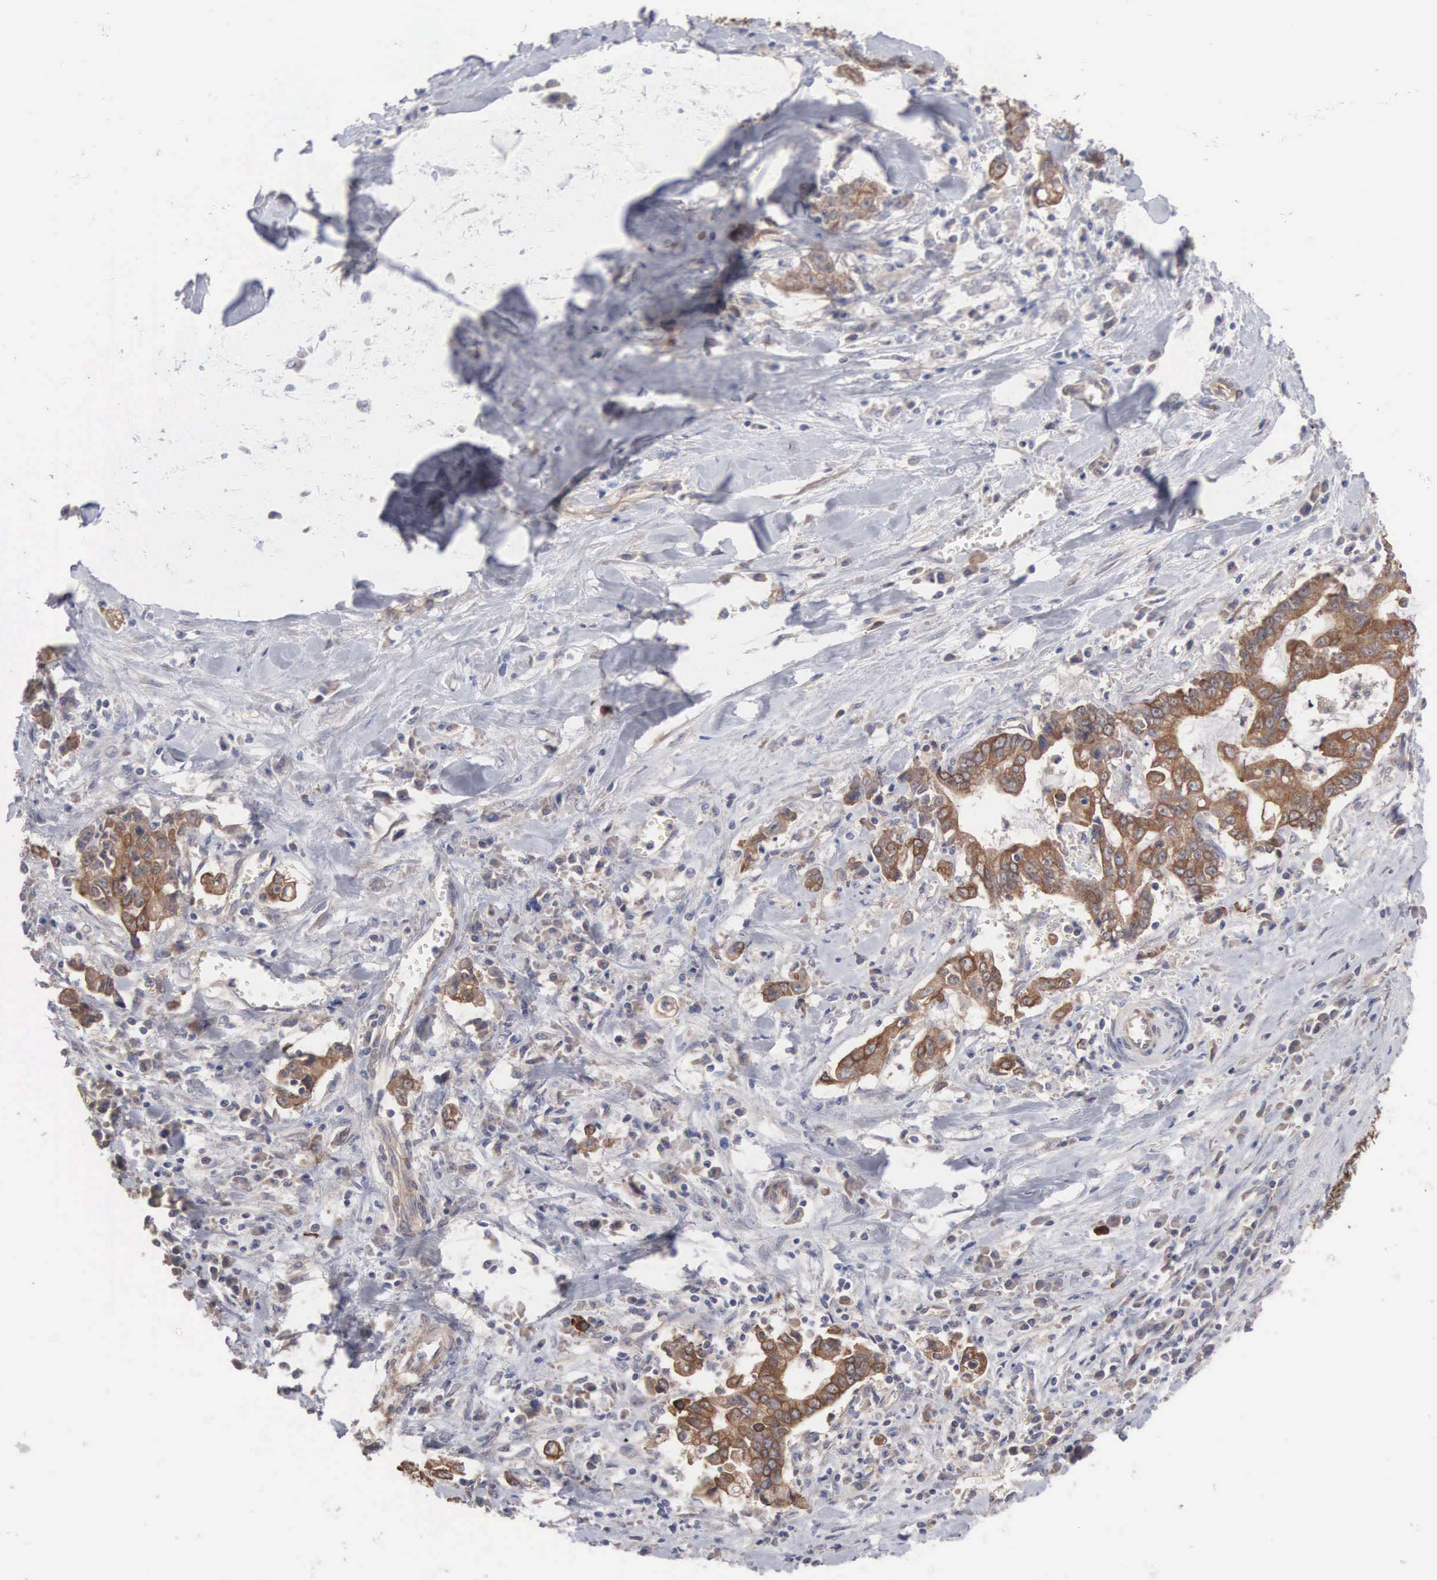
{"staining": {"intensity": "moderate", "quantity": ">75%", "location": "cytoplasmic/membranous"}, "tissue": "liver cancer", "cell_type": "Tumor cells", "image_type": "cancer", "snomed": [{"axis": "morphology", "description": "Cholangiocarcinoma"}, {"axis": "topography", "description": "Liver"}], "caption": "Cholangiocarcinoma (liver) tissue exhibits moderate cytoplasmic/membranous positivity in approximately >75% of tumor cells, visualized by immunohistochemistry.", "gene": "INF2", "patient": {"sex": "male", "age": 57}}